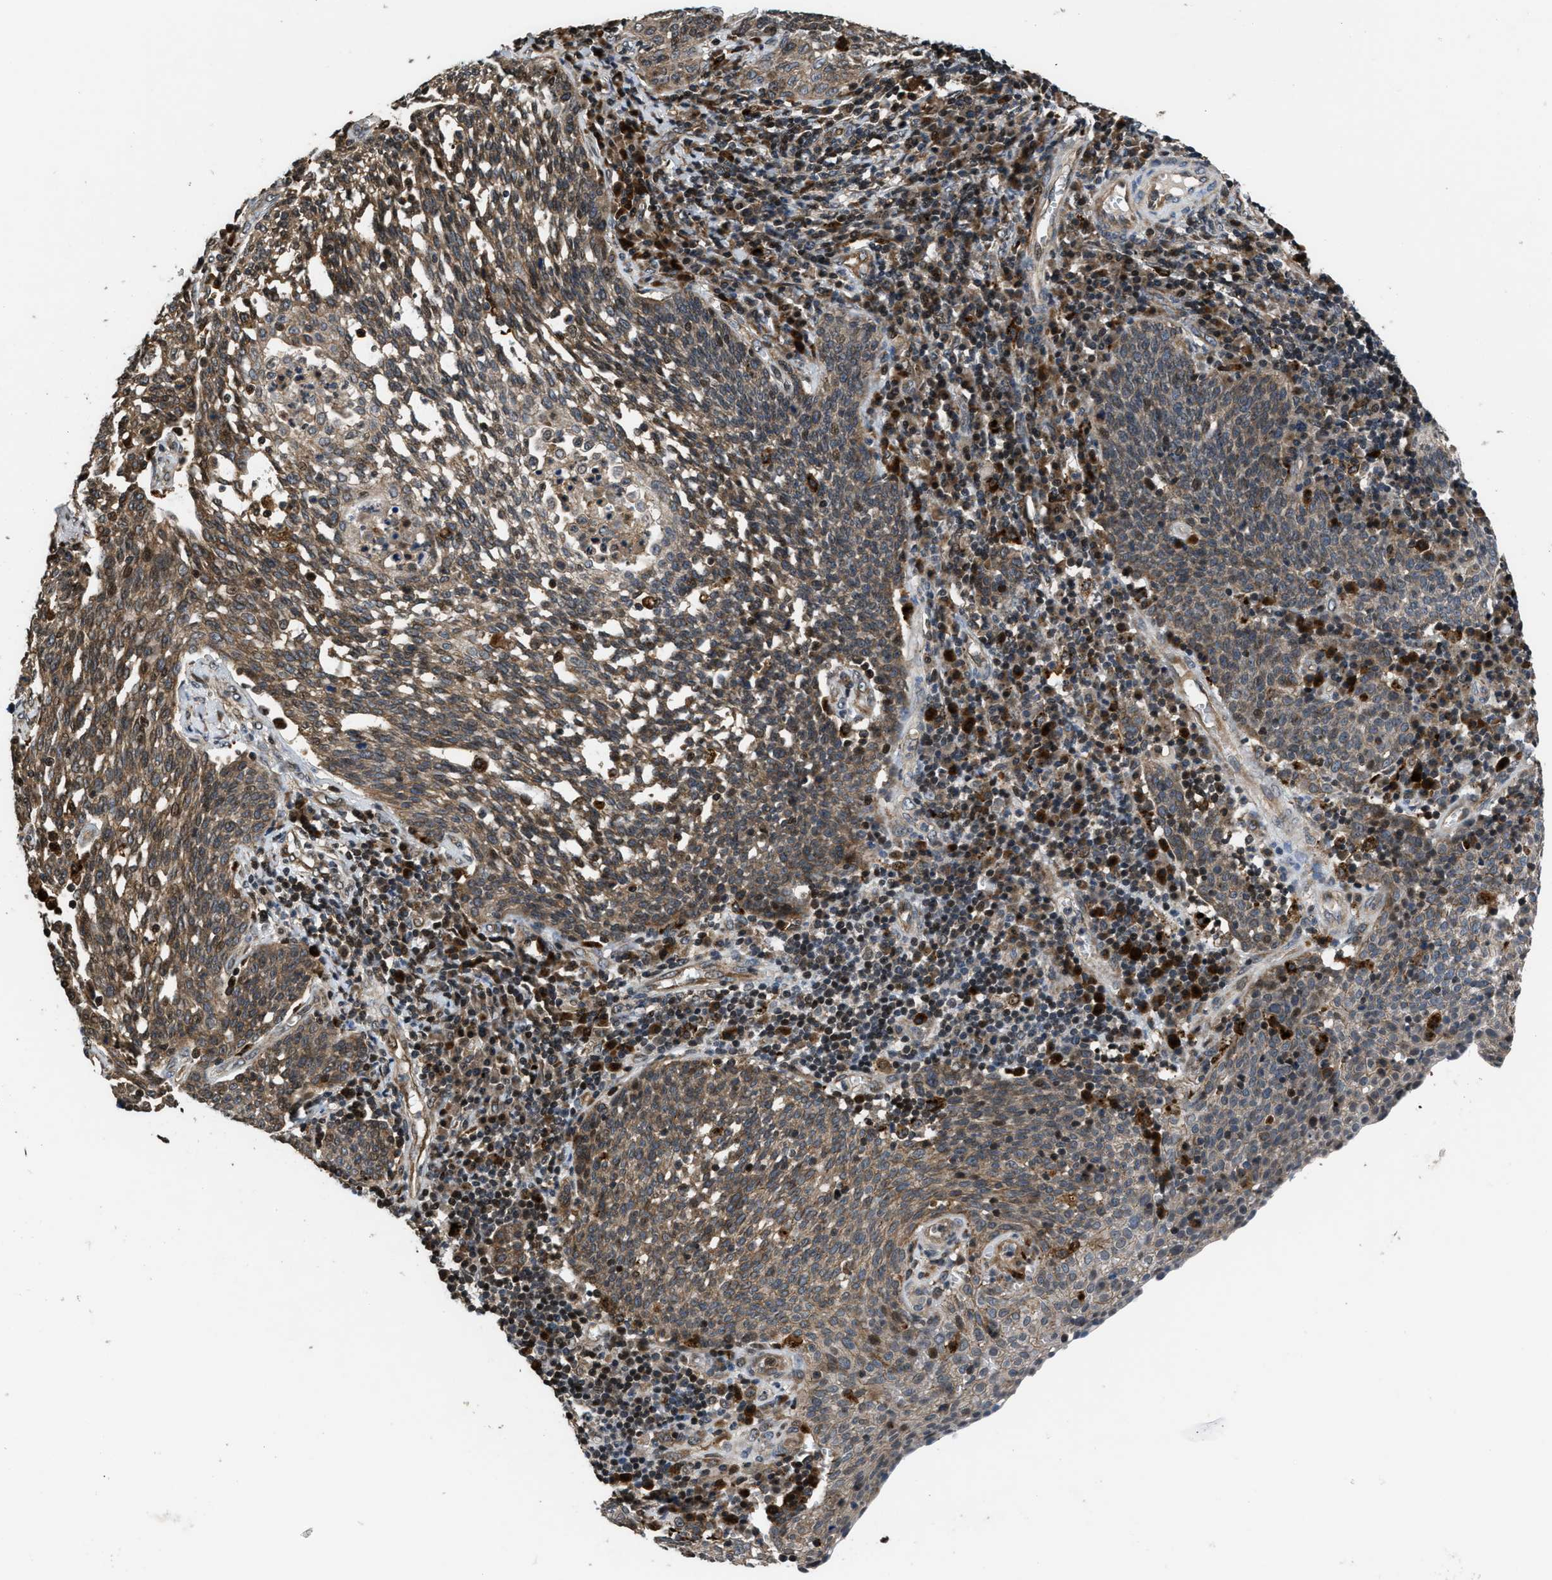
{"staining": {"intensity": "weak", "quantity": ">75%", "location": "cytoplasmic/membranous,nuclear"}, "tissue": "cervical cancer", "cell_type": "Tumor cells", "image_type": "cancer", "snomed": [{"axis": "morphology", "description": "Squamous cell carcinoma, NOS"}, {"axis": "topography", "description": "Cervix"}], "caption": "Squamous cell carcinoma (cervical) was stained to show a protein in brown. There is low levels of weak cytoplasmic/membranous and nuclear staining in approximately >75% of tumor cells. (DAB (3,3'-diaminobenzidine) IHC, brown staining for protein, blue staining for nuclei).", "gene": "CTBS", "patient": {"sex": "female", "age": 34}}